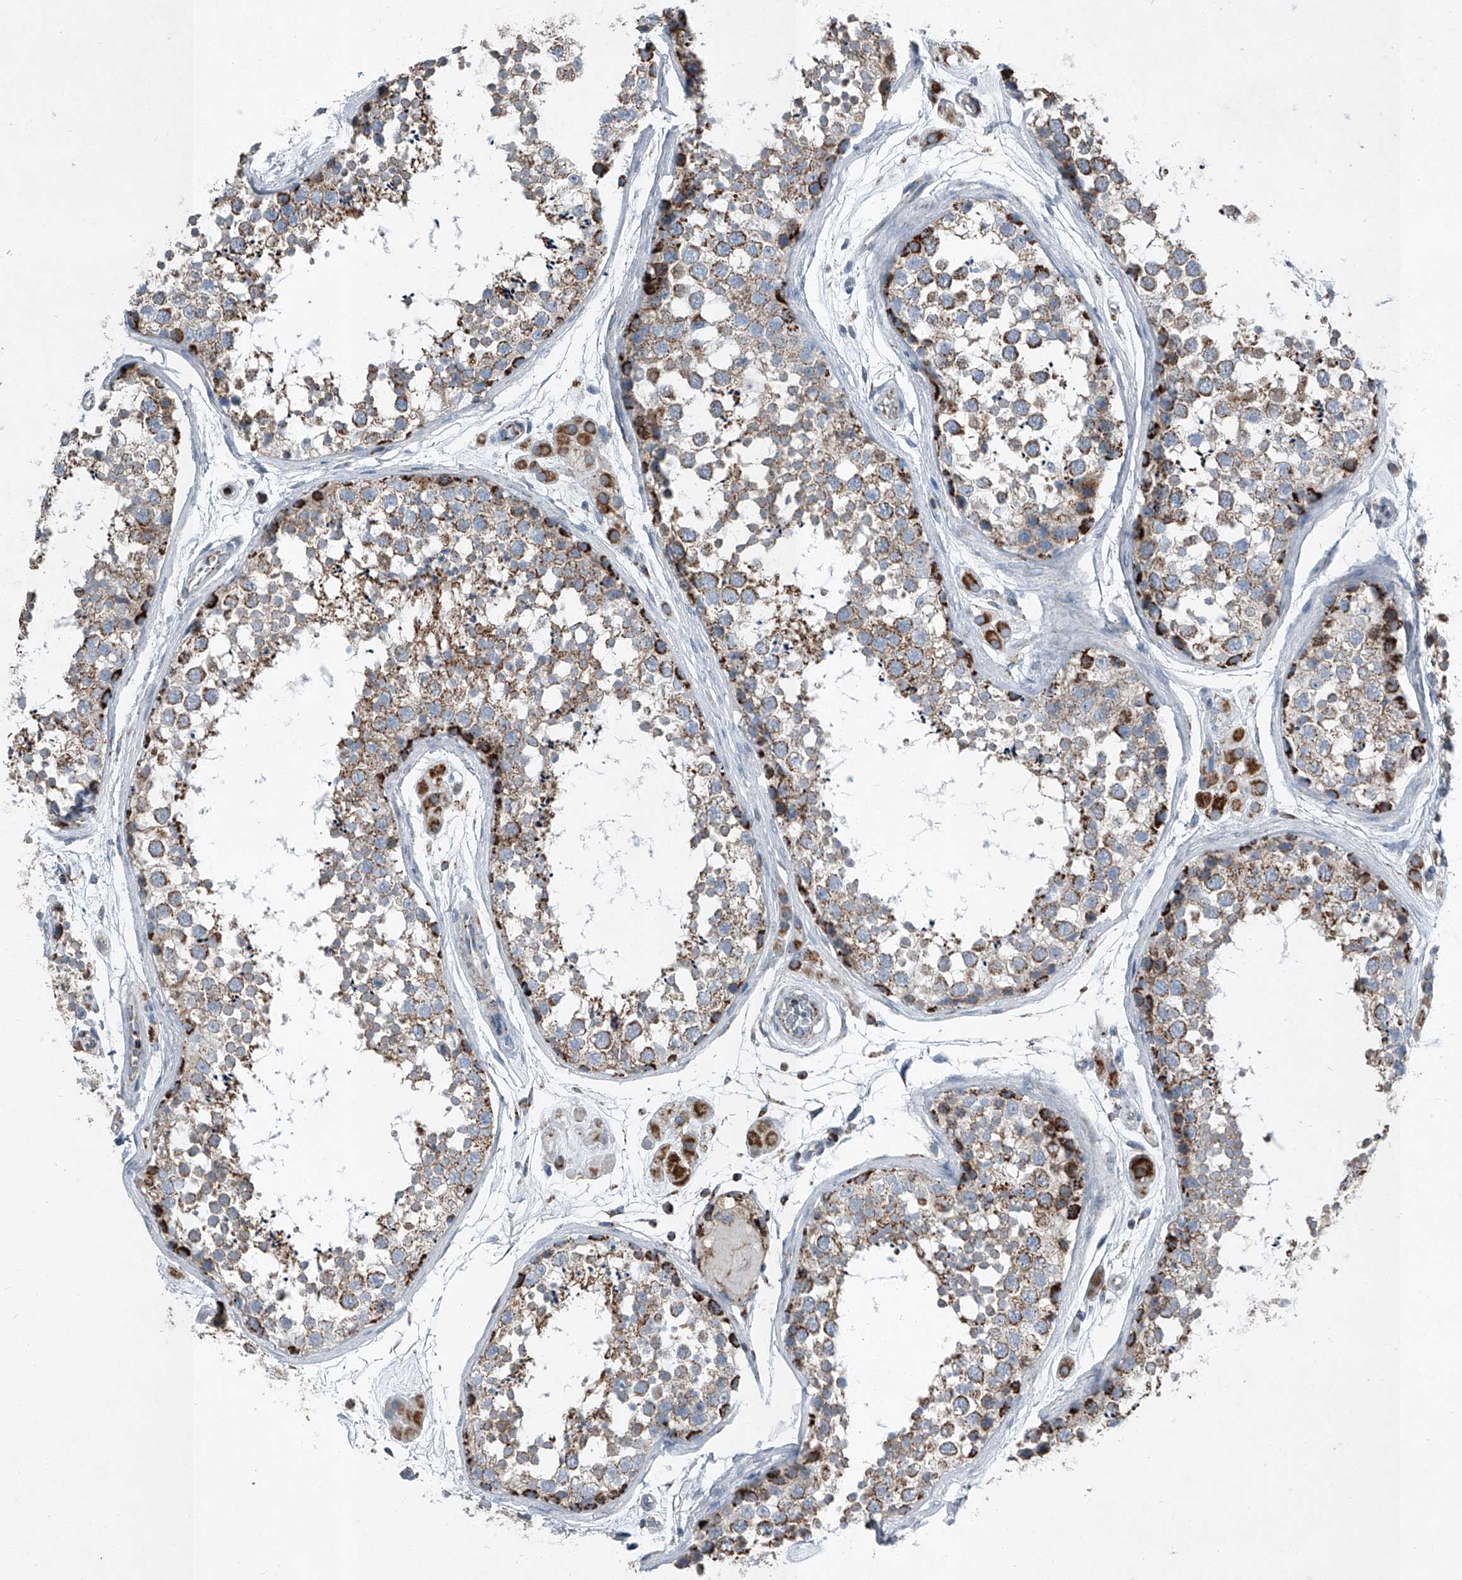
{"staining": {"intensity": "strong", "quantity": "25%-75%", "location": "cytoplasmic/membranous"}, "tissue": "testis", "cell_type": "Cells in seminiferous ducts", "image_type": "normal", "snomed": [{"axis": "morphology", "description": "Normal tissue, NOS"}, {"axis": "topography", "description": "Testis"}], "caption": "A high-resolution histopathology image shows immunohistochemistry staining of unremarkable testis, which exhibits strong cytoplasmic/membranous positivity in about 25%-75% of cells in seminiferous ducts. (DAB (3,3'-diaminobenzidine) = brown stain, brightfield microscopy at high magnification).", "gene": "CHRNA7", "patient": {"sex": "male", "age": 56}}